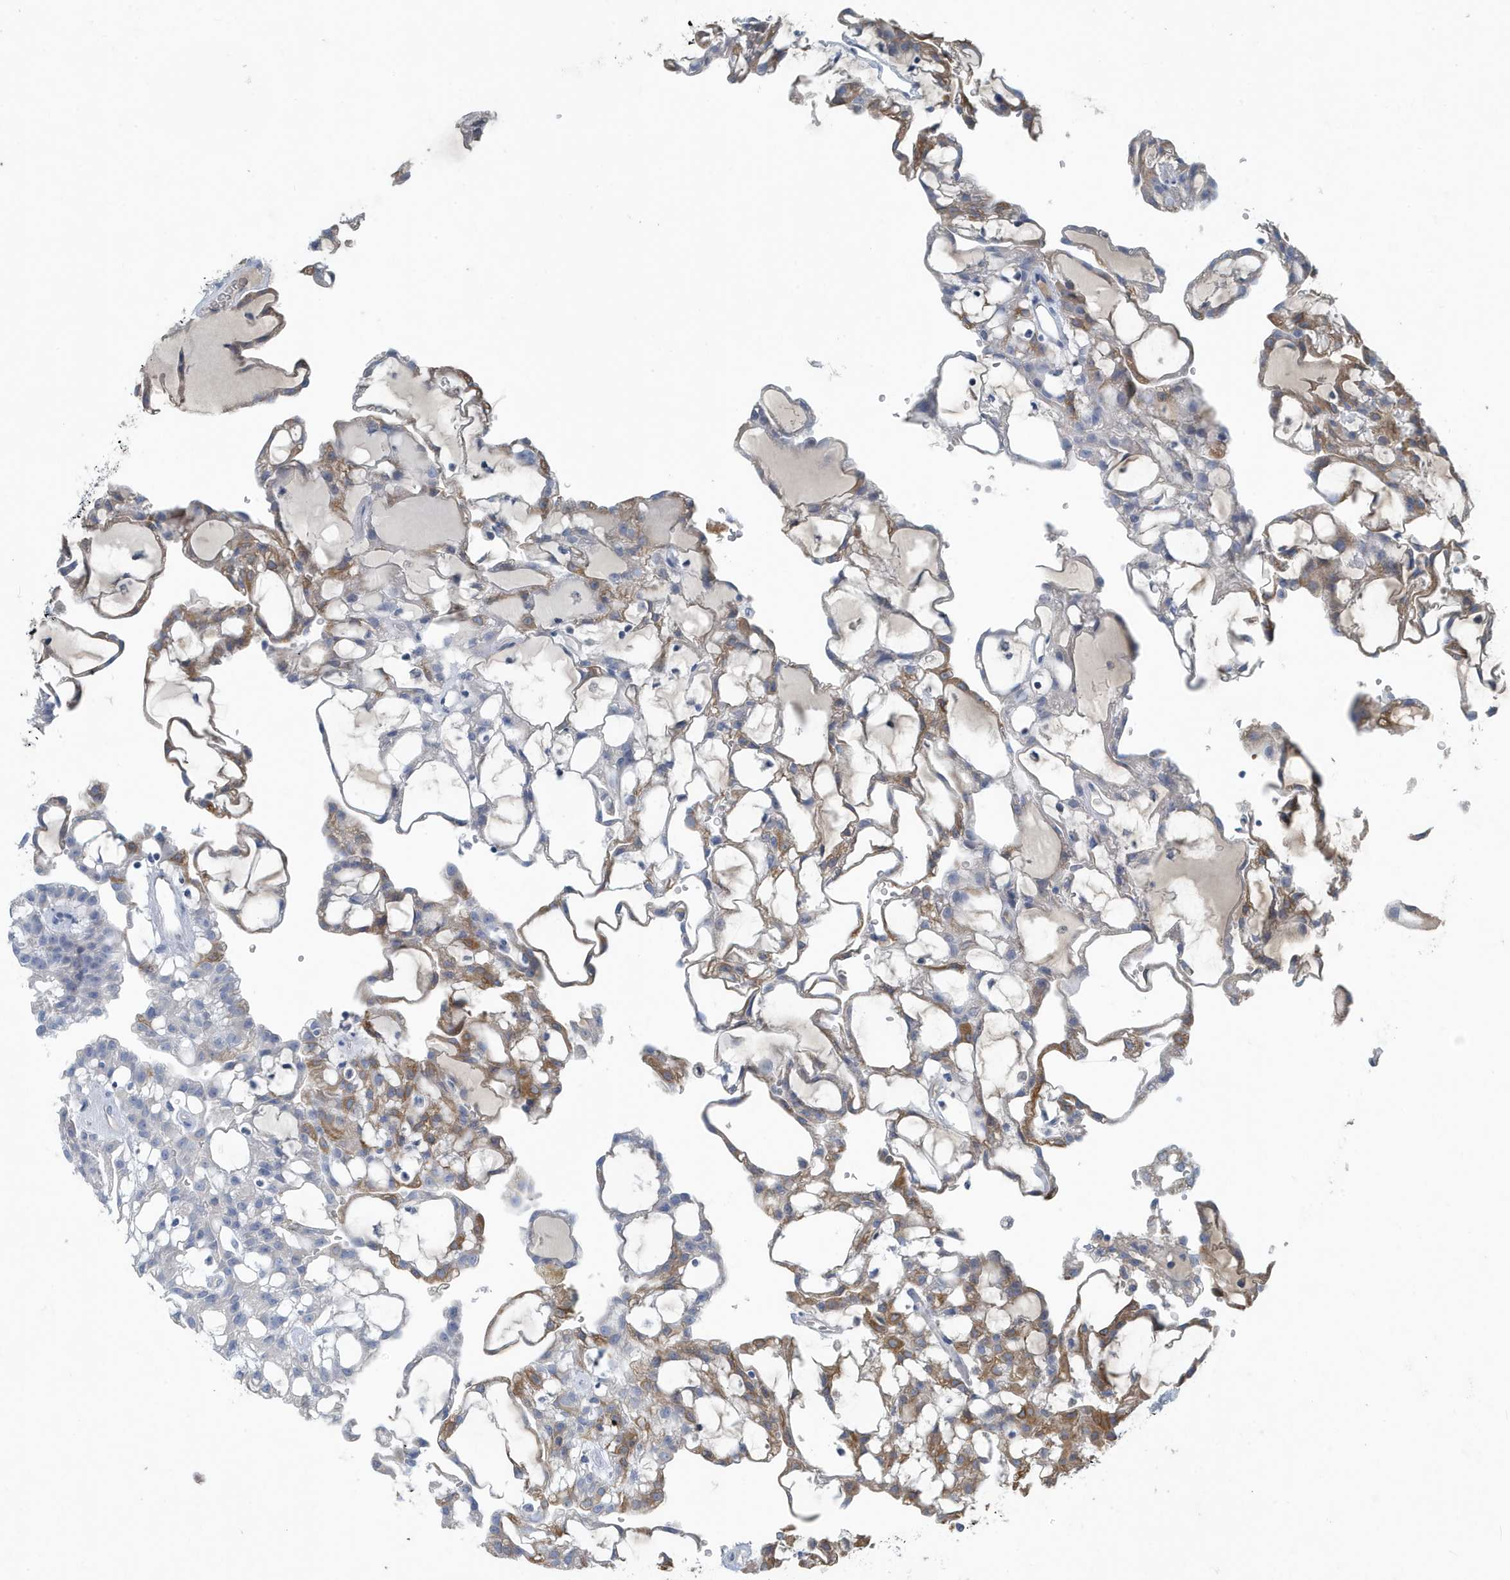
{"staining": {"intensity": "moderate", "quantity": "25%-75%", "location": "cytoplasmic/membranous"}, "tissue": "renal cancer", "cell_type": "Tumor cells", "image_type": "cancer", "snomed": [{"axis": "morphology", "description": "Adenocarcinoma, NOS"}, {"axis": "topography", "description": "Kidney"}], "caption": "Renal cancer (adenocarcinoma) was stained to show a protein in brown. There is medium levels of moderate cytoplasmic/membranous expression in approximately 25%-75% of tumor cells. (IHC, brightfield microscopy, high magnification).", "gene": "UGT2B4", "patient": {"sex": "male", "age": 63}}